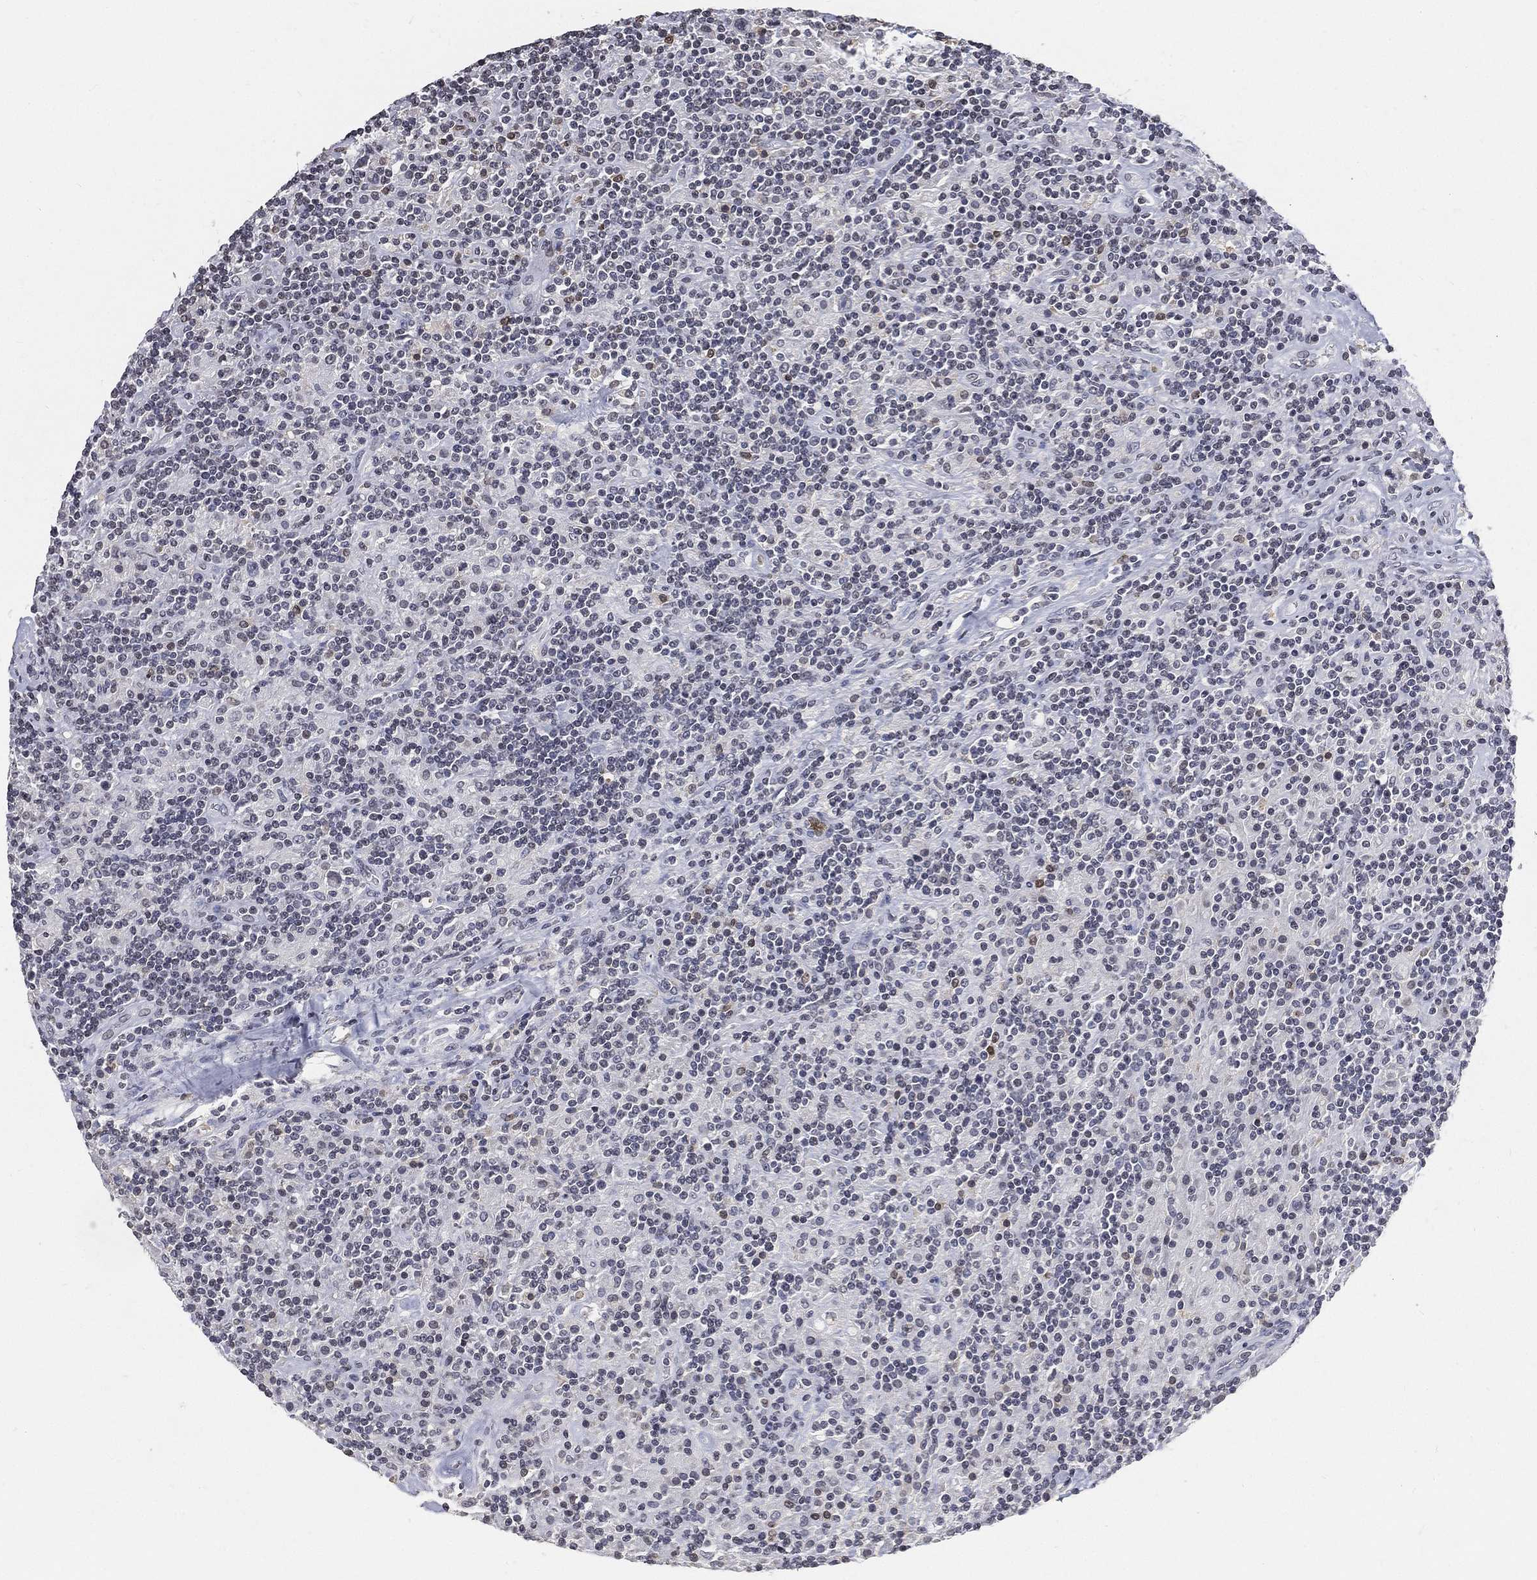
{"staining": {"intensity": "negative", "quantity": "none", "location": "none"}, "tissue": "lymphoma", "cell_type": "Tumor cells", "image_type": "cancer", "snomed": [{"axis": "morphology", "description": "Hodgkin's disease, NOS"}, {"axis": "topography", "description": "Lymph node"}], "caption": "Tumor cells are negative for brown protein staining in Hodgkin's disease.", "gene": "ARG1", "patient": {"sex": "male", "age": 70}}